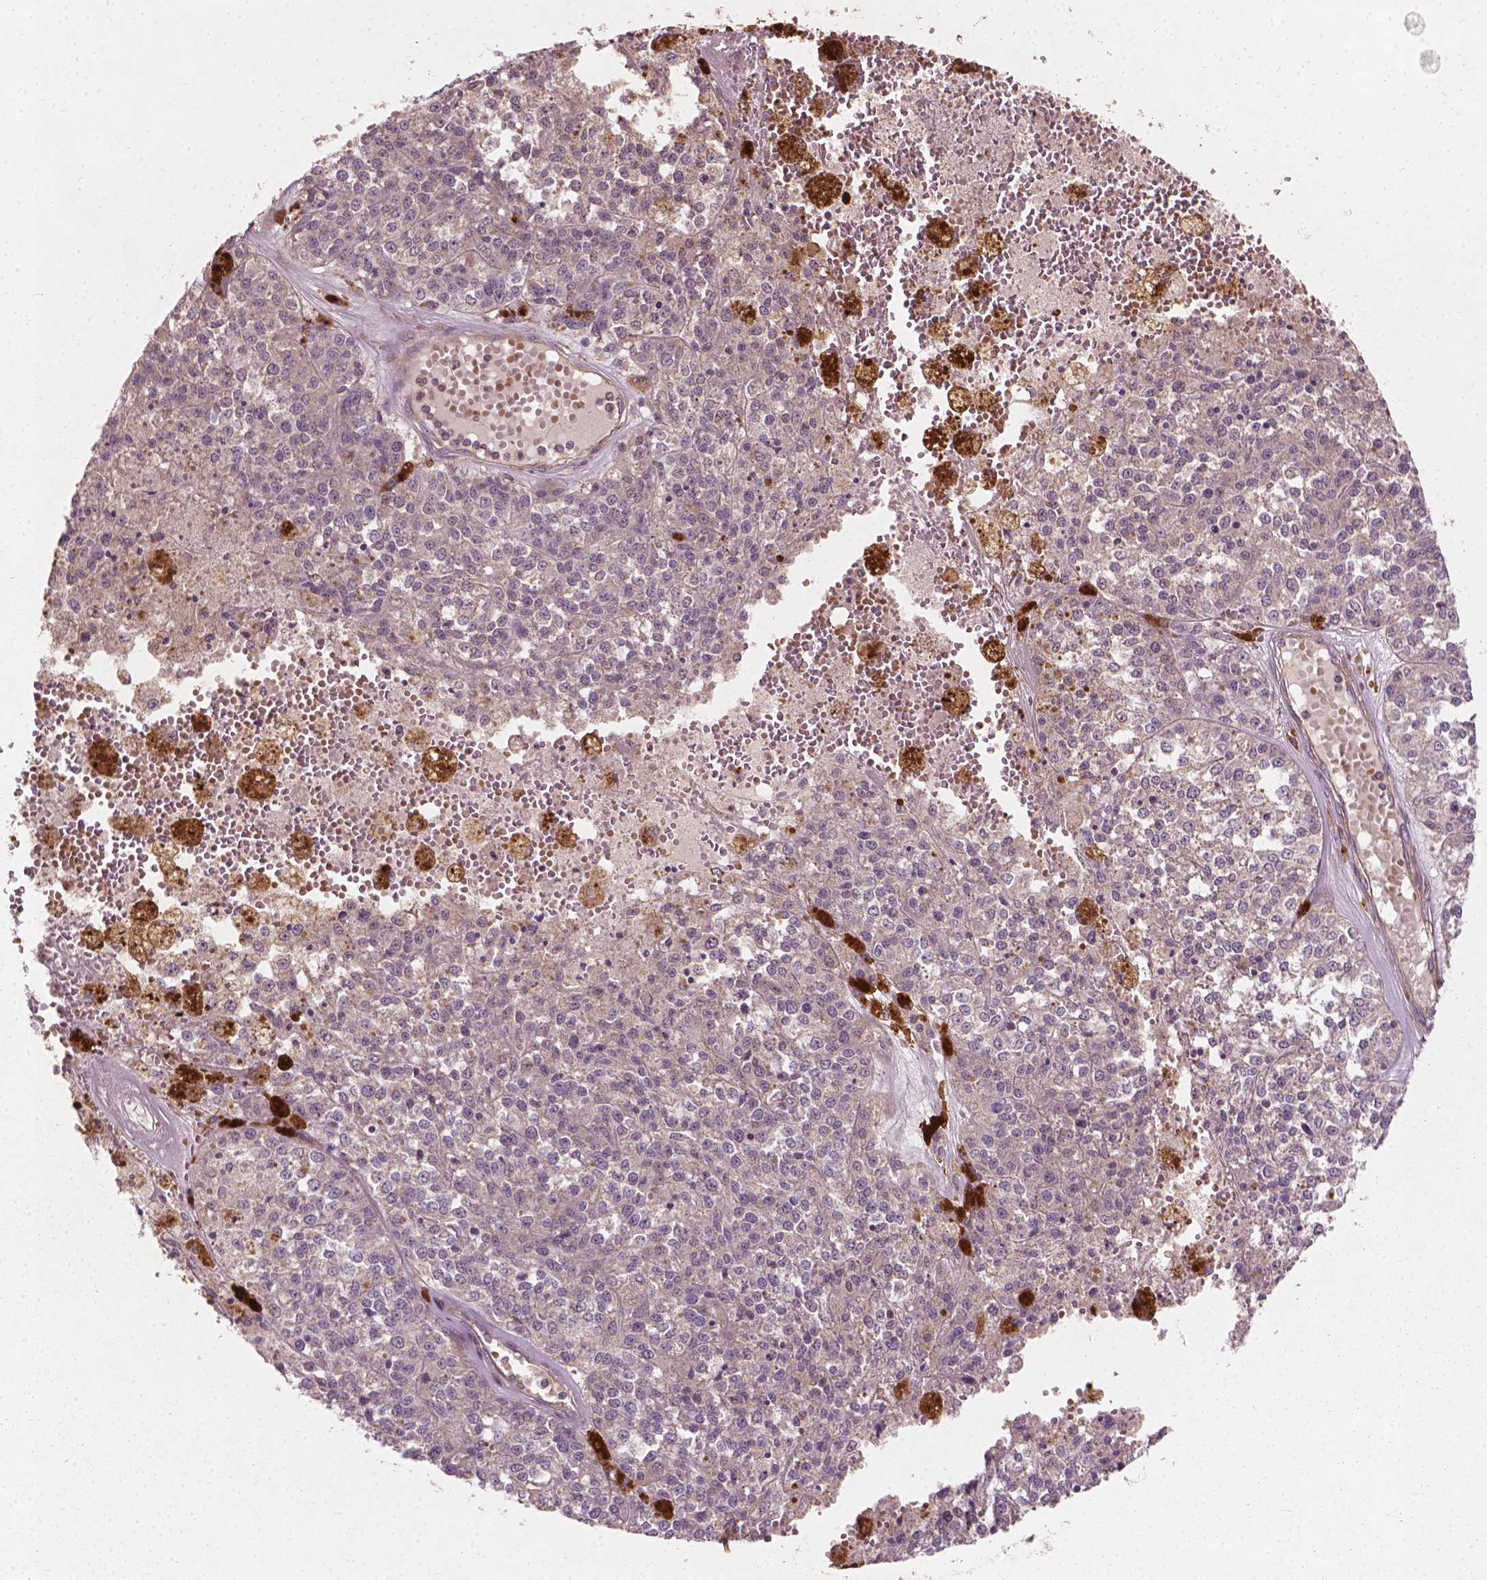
{"staining": {"intensity": "negative", "quantity": "none", "location": "none"}, "tissue": "melanoma", "cell_type": "Tumor cells", "image_type": "cancer", "snomed": [{"axis": "morphology", "description": "Malignant melanoma, Metastatic site"}, {"axis": "topography", "description": "Lymph node"}], "caption": "DAB (3,3'-diaminobenzidine) immunohistochemical staining of melanoma reveals no significant expression in tumor cells.", "gene": "CYFIP2", "patient": {"sex": "female", "age": 64}}